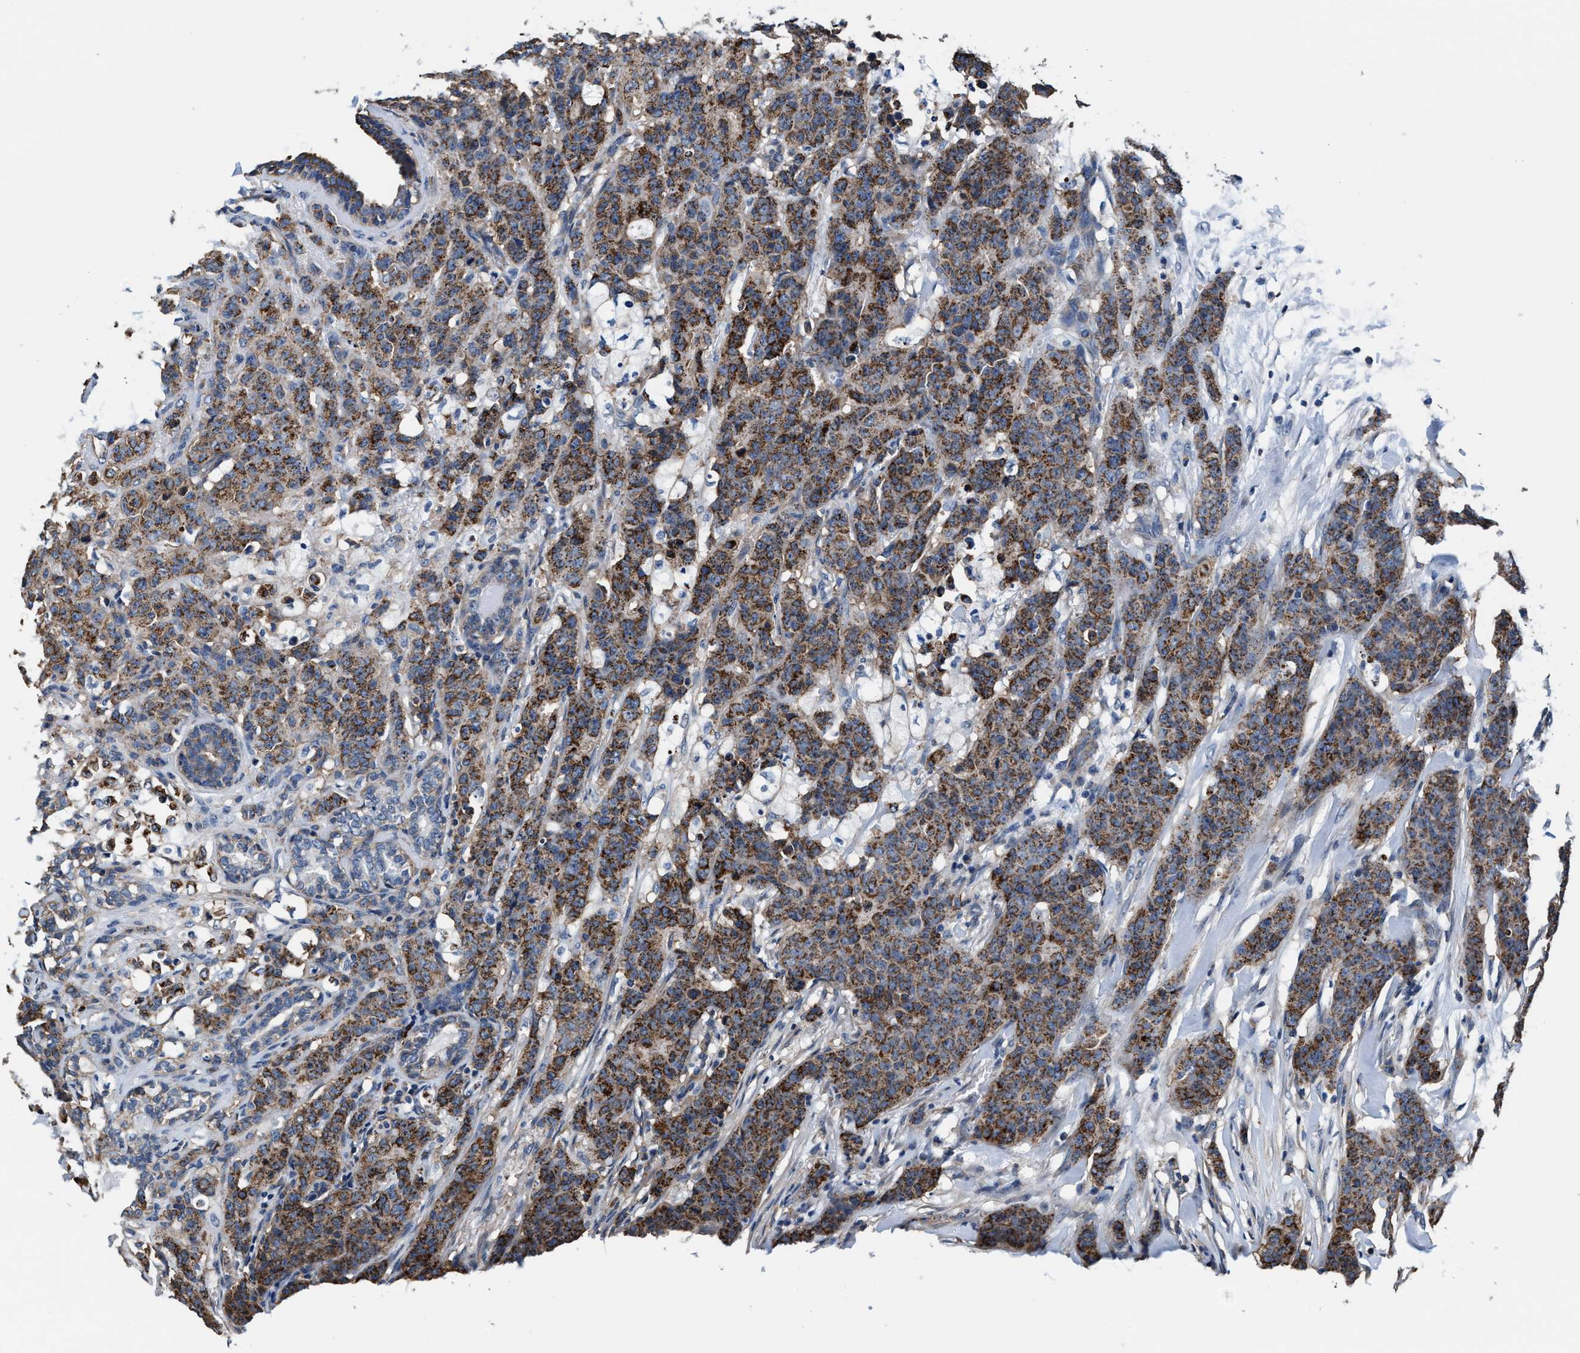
{"staining": {"intensity": "moderate", "quantity": ">75%", "location": "cytoplasmic/membranous"}, "tissue": "breast cancer", "cell_type": "Tumor cells", "image_type": "cancer", "snomed": [{"axis": "morphology", "description": "Normal tissue, NOS"}, {"axis": "morphology", "description": "Duct carcinoma"}, {"axis": "topography", "description": "Breast"}], "caption": "The histopathology image reveals immunohistochemical staining of breast cancer. There is moderate cytoplasmic/membranous expression is present in approximately >75% of tumor cells.", "gene": "NKTR", "patient": {"sex": "female", "age": 40}}